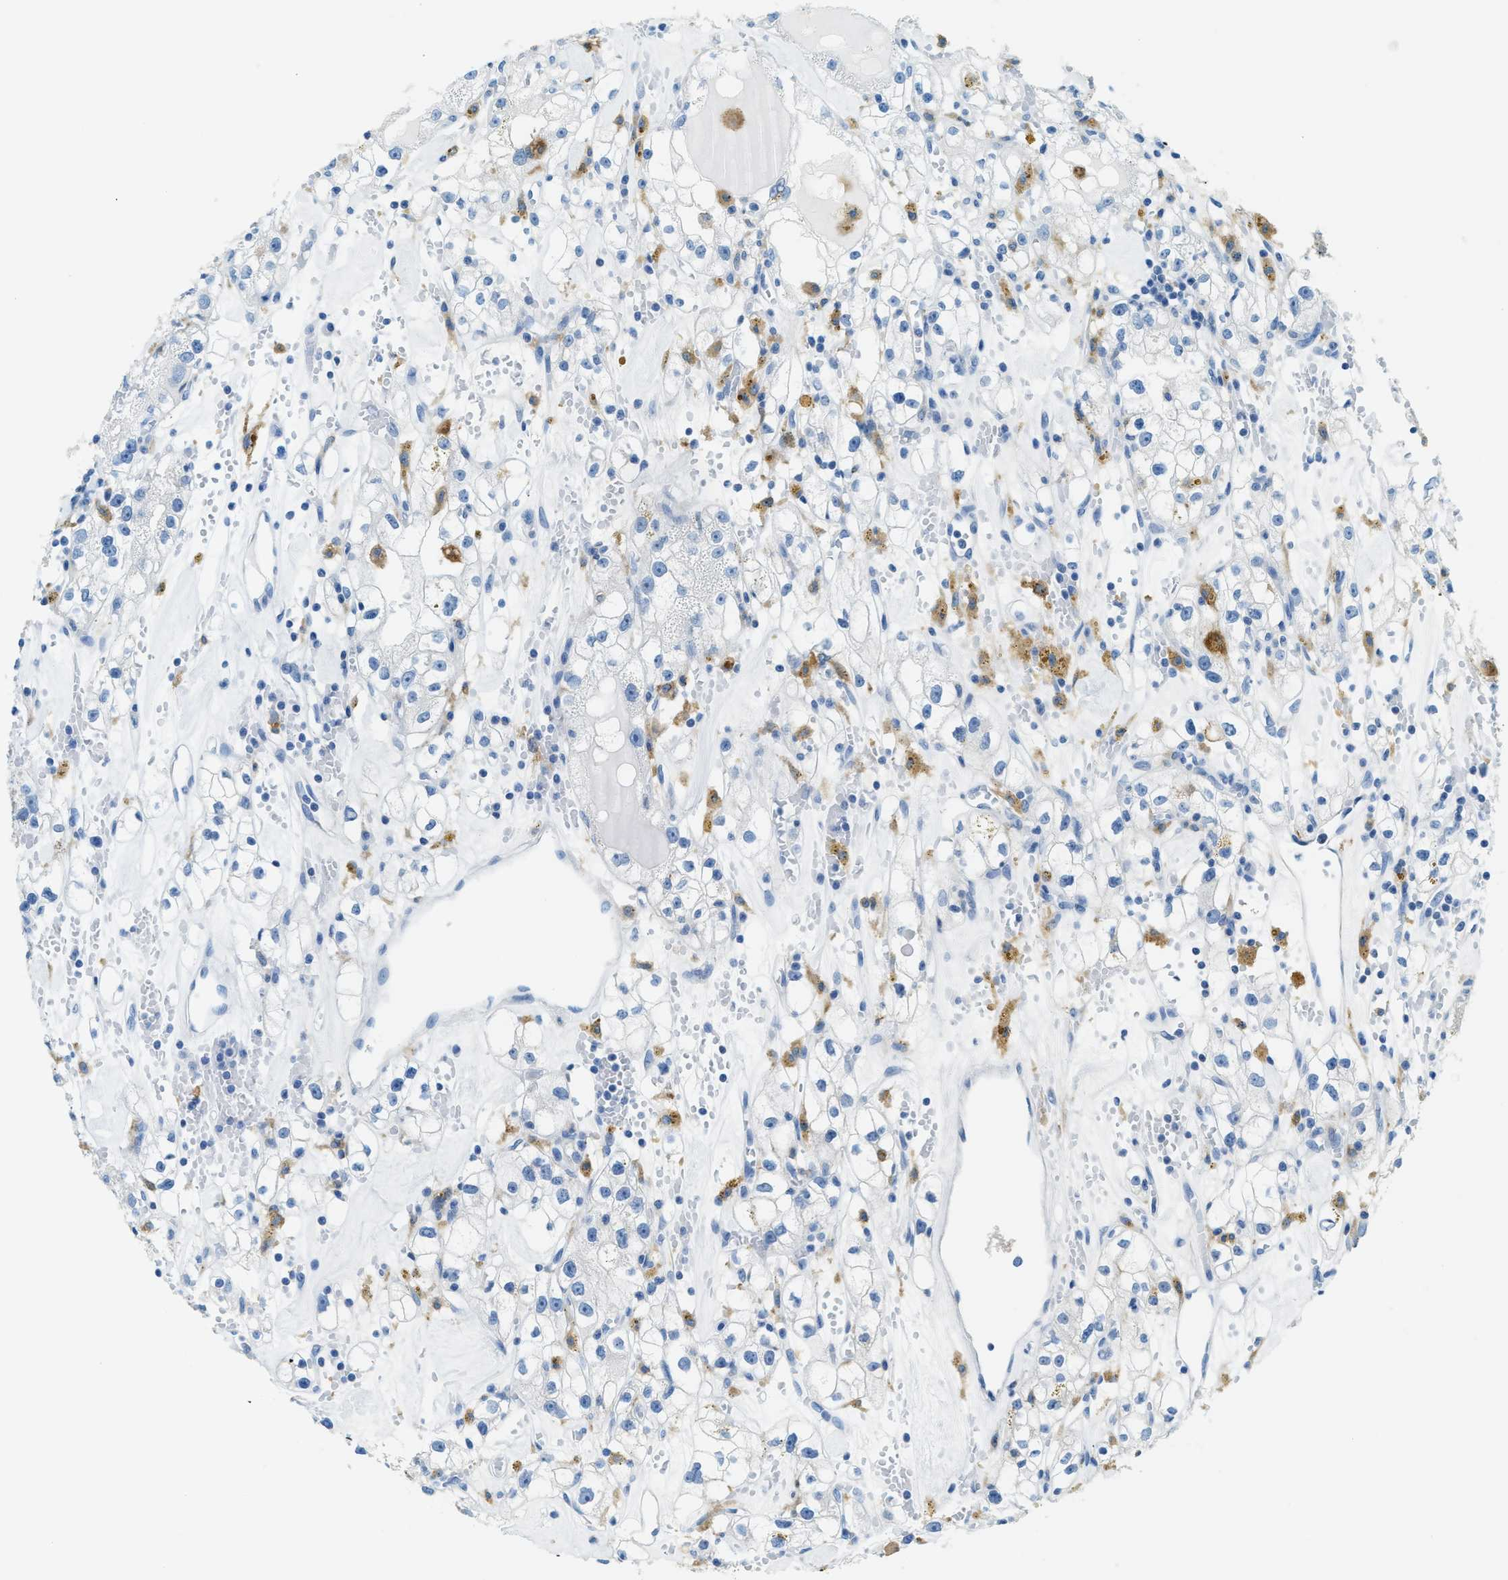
{"staining": {"intensity": "negative", "quantity": "none", "location": "none"}, "tissue": "renal cancer", "cell_type": "Tumor cells", "image_type": "cancer", "snomed": [{"axis": "morphology", "description": "Adenocarcinoma, NOS"}, {"axis": "topography", "description": "Kidney"}], "caption": "DAB (3,3'-diaminobenzidine) immunohistochemical staining of human renal cancer (adenocarcinoma) demonstrates no significant staining in tumor cells. The staining was performed using DAB (3,3'-diaminobenzidine) to visualize the protein expression in brown, while the nuclei were stained in blue with hematoxylin (Magnification: 20x).", "gene": "MATCAP2", "patient": {"sex": "male", "age": 56}}